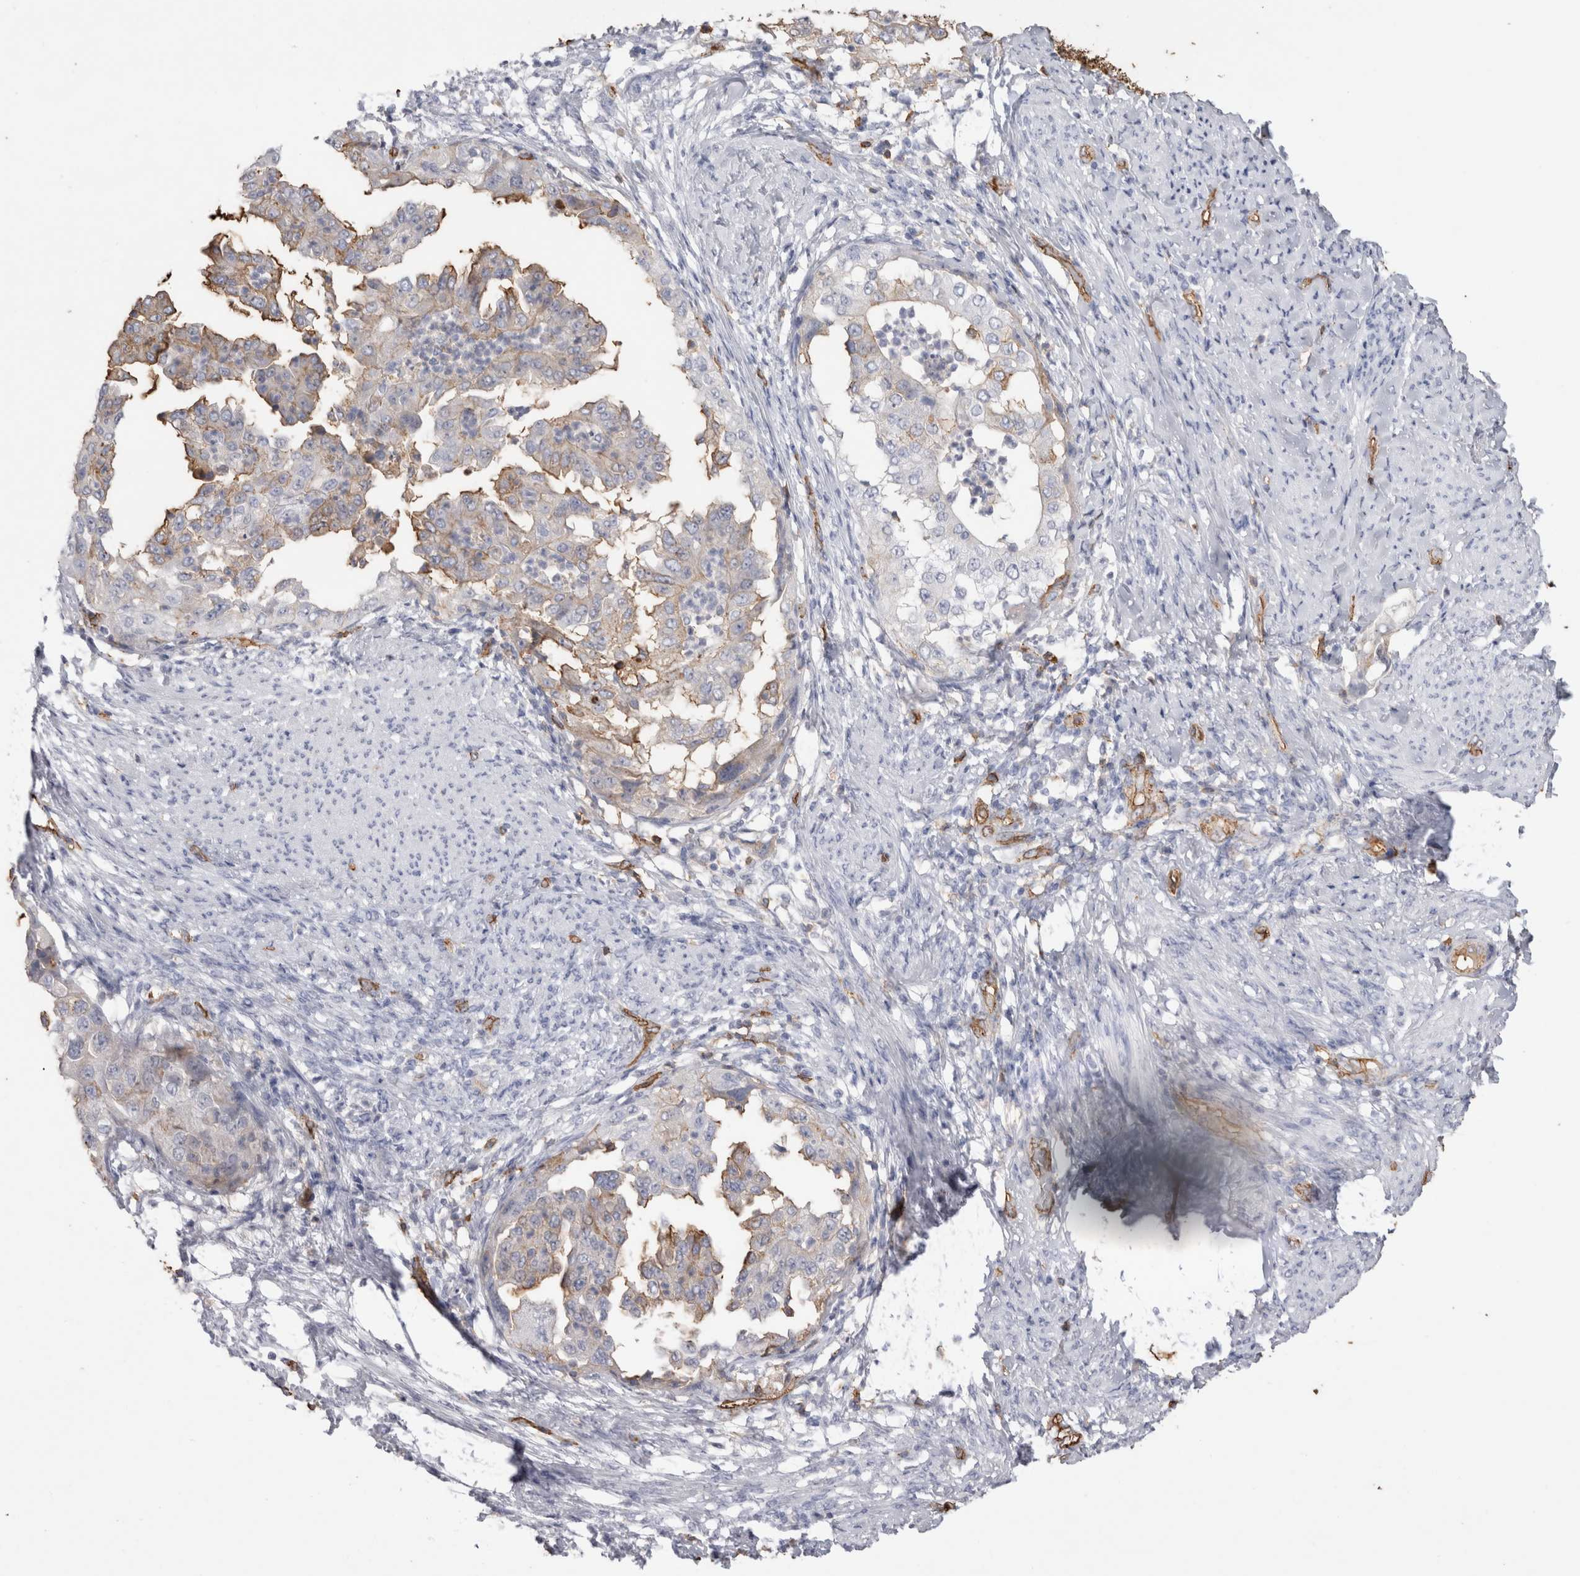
{"staining": {"intensity": "moderate", "quantity": "<25%", "location": "cytoplasmic/membranous"}, "tissue": "endometrial cancer", "cell_type": "Tumor cells", "image_type": "cancer", "snomed": [{"axis": "morphology", "description": "Adenocarcinoma, NOS"}, {"axis": "topography", "description": "Endometrium"}], "caption": "Immunohistochemistry of endometrial cancer (adenocarcinoma) shows low levels of moderate cytoplasmic/membranous positivity in about <25% of tumor cells.", "gene": "IL17RC", "patient": {"sex": "female", "age": 85}}